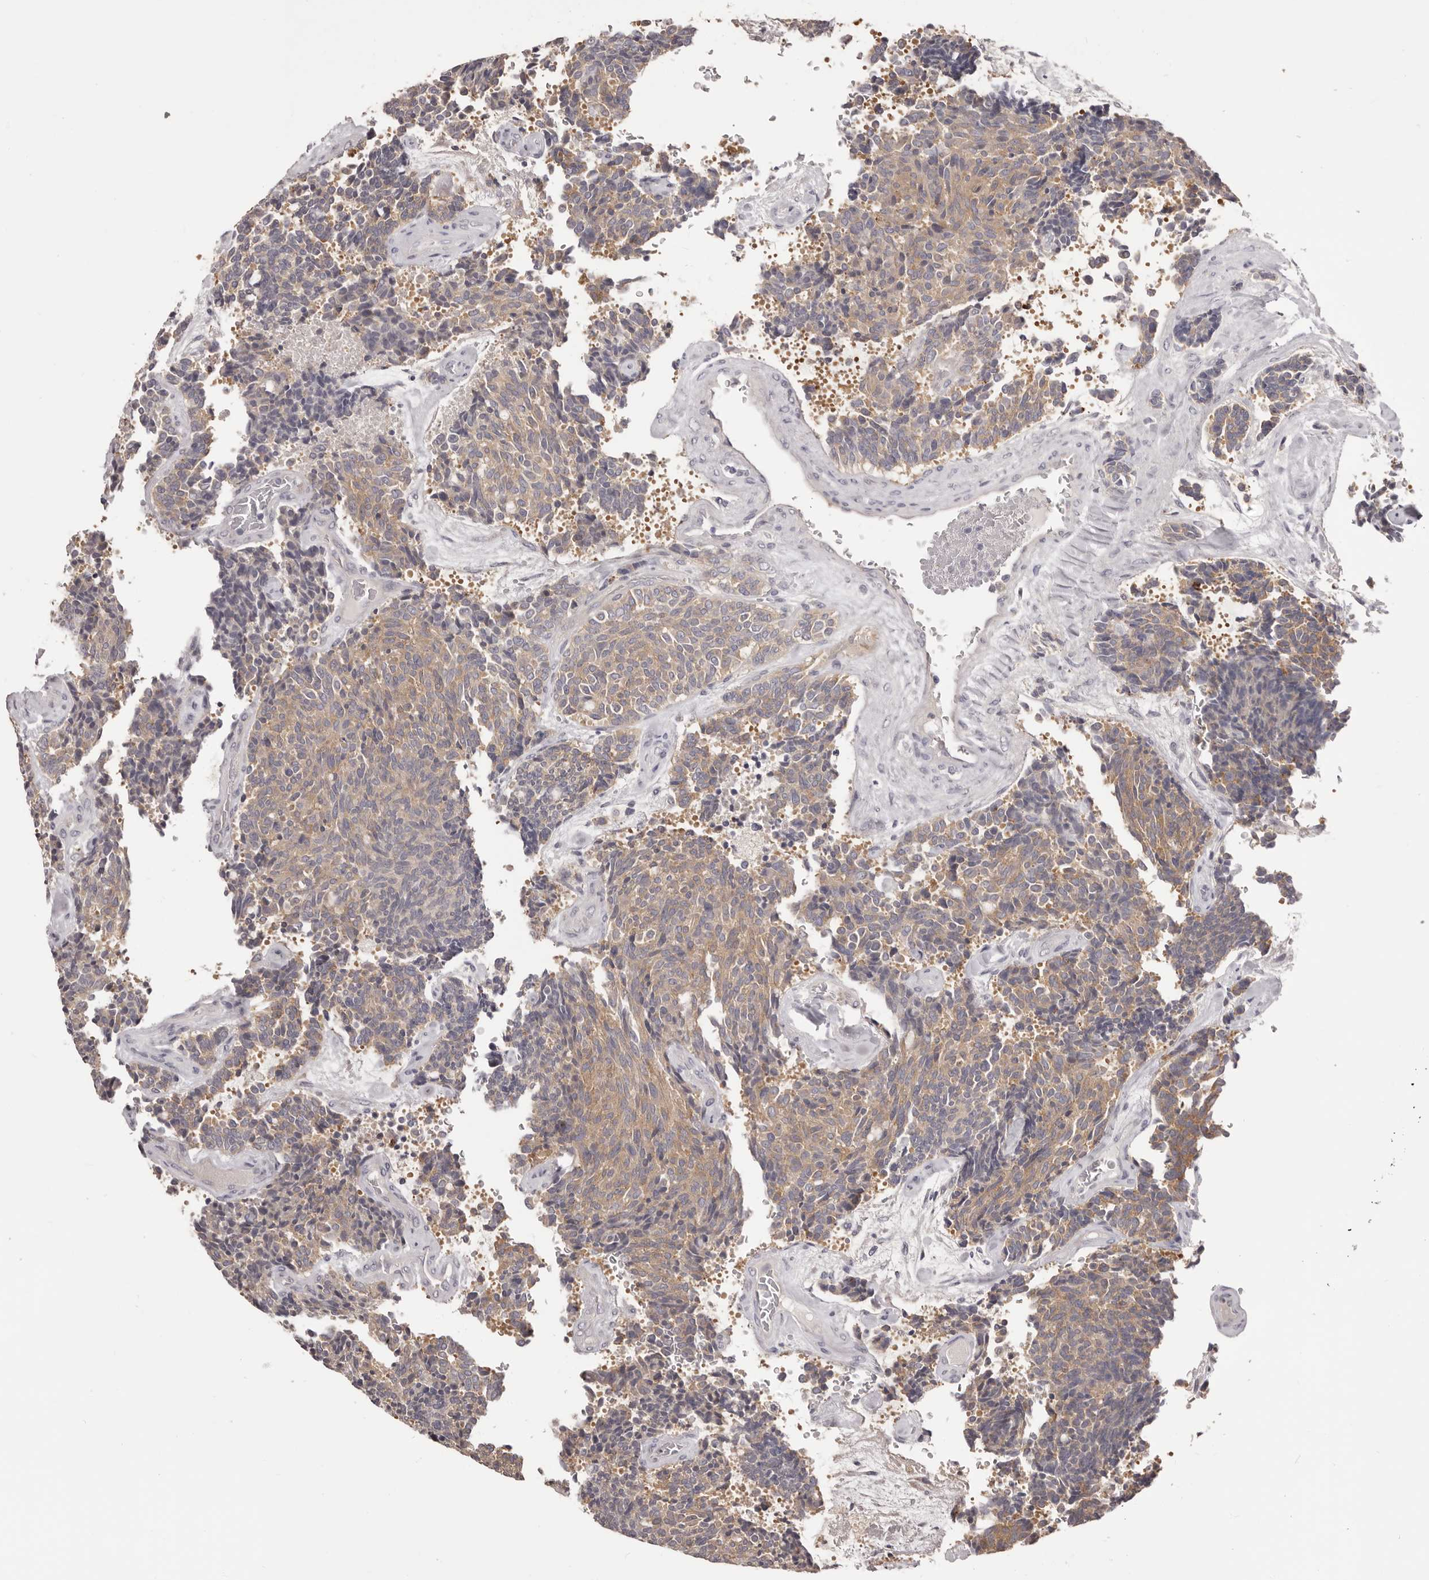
{"staining": {"intensity": "weak", "quantity": ">75%", "location": "cytoplasmic/membranous"}, "tissue": "carcinoid", "cell_type": "Tumor cells", "image_type": "cancer", "snomed": [{"axis": "morphology", "description": "Carcinoid, malignant, NOS"}, {"axis": "topography", "description": "Pancreas"}], "caption": "Carcinoid tissue demonstrates weak cytoplasmic/membranous expression in about >75% of tumor cells", "gene": "OTUD3", "patient": {"sex": "female", "age": 54}}